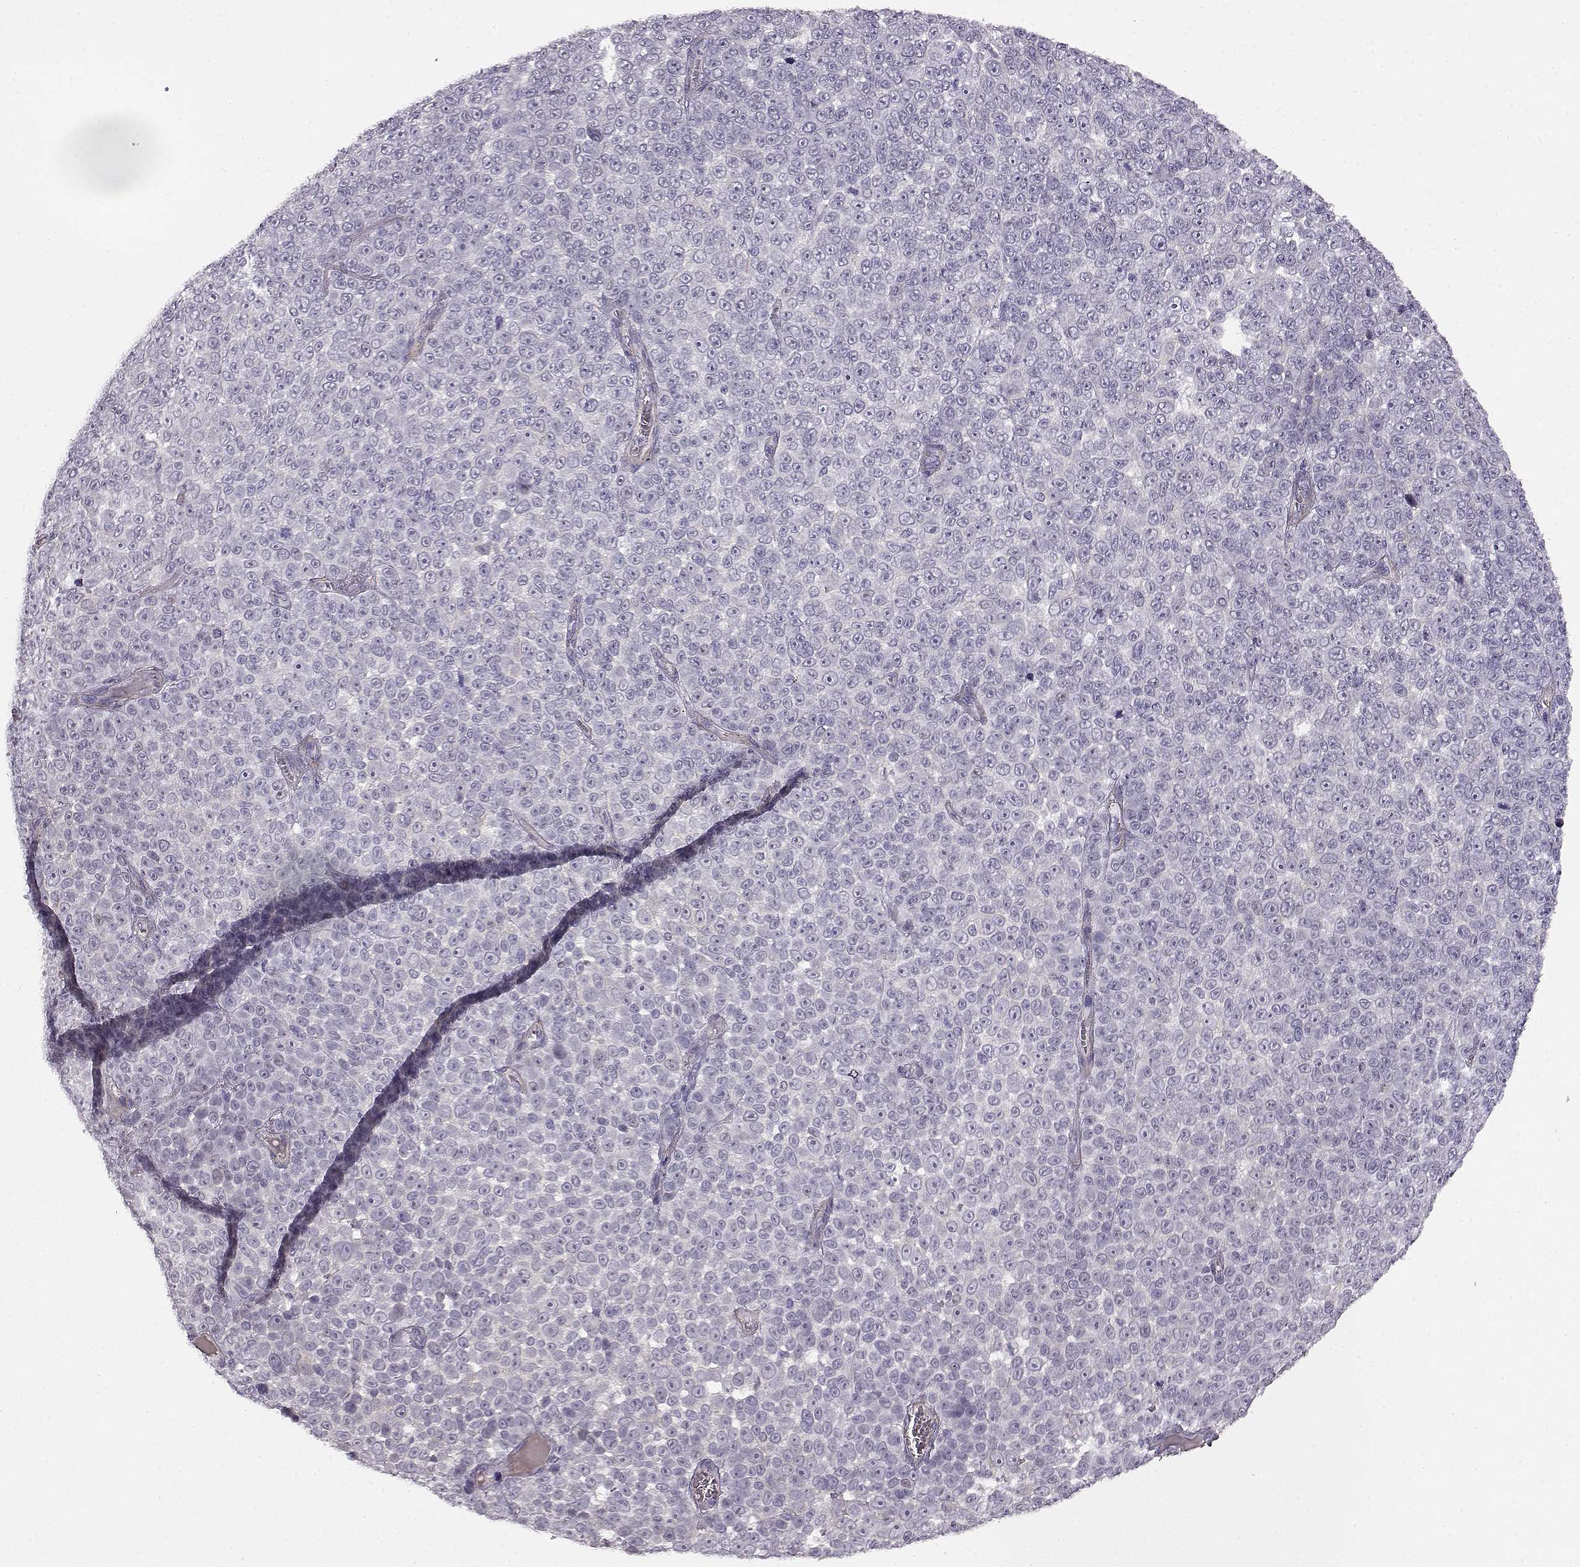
{"staining": {"intensity": "negative", "quantity": "none", "location": "none"}, "tissue": "melanoma", "cell_type": "Tumor cells", "image_type": "cancer", "snomed": [{"axis": "morphology", "description": "Malignant melanoma, NOS"}, {"axis": "topography", "description": "Skin"}], "caption": "A histopathology image of human melanoma is negative for staining in tumor cells.", "gene": "TRIM69", "patient": {"sex": "female", "age": 95}}